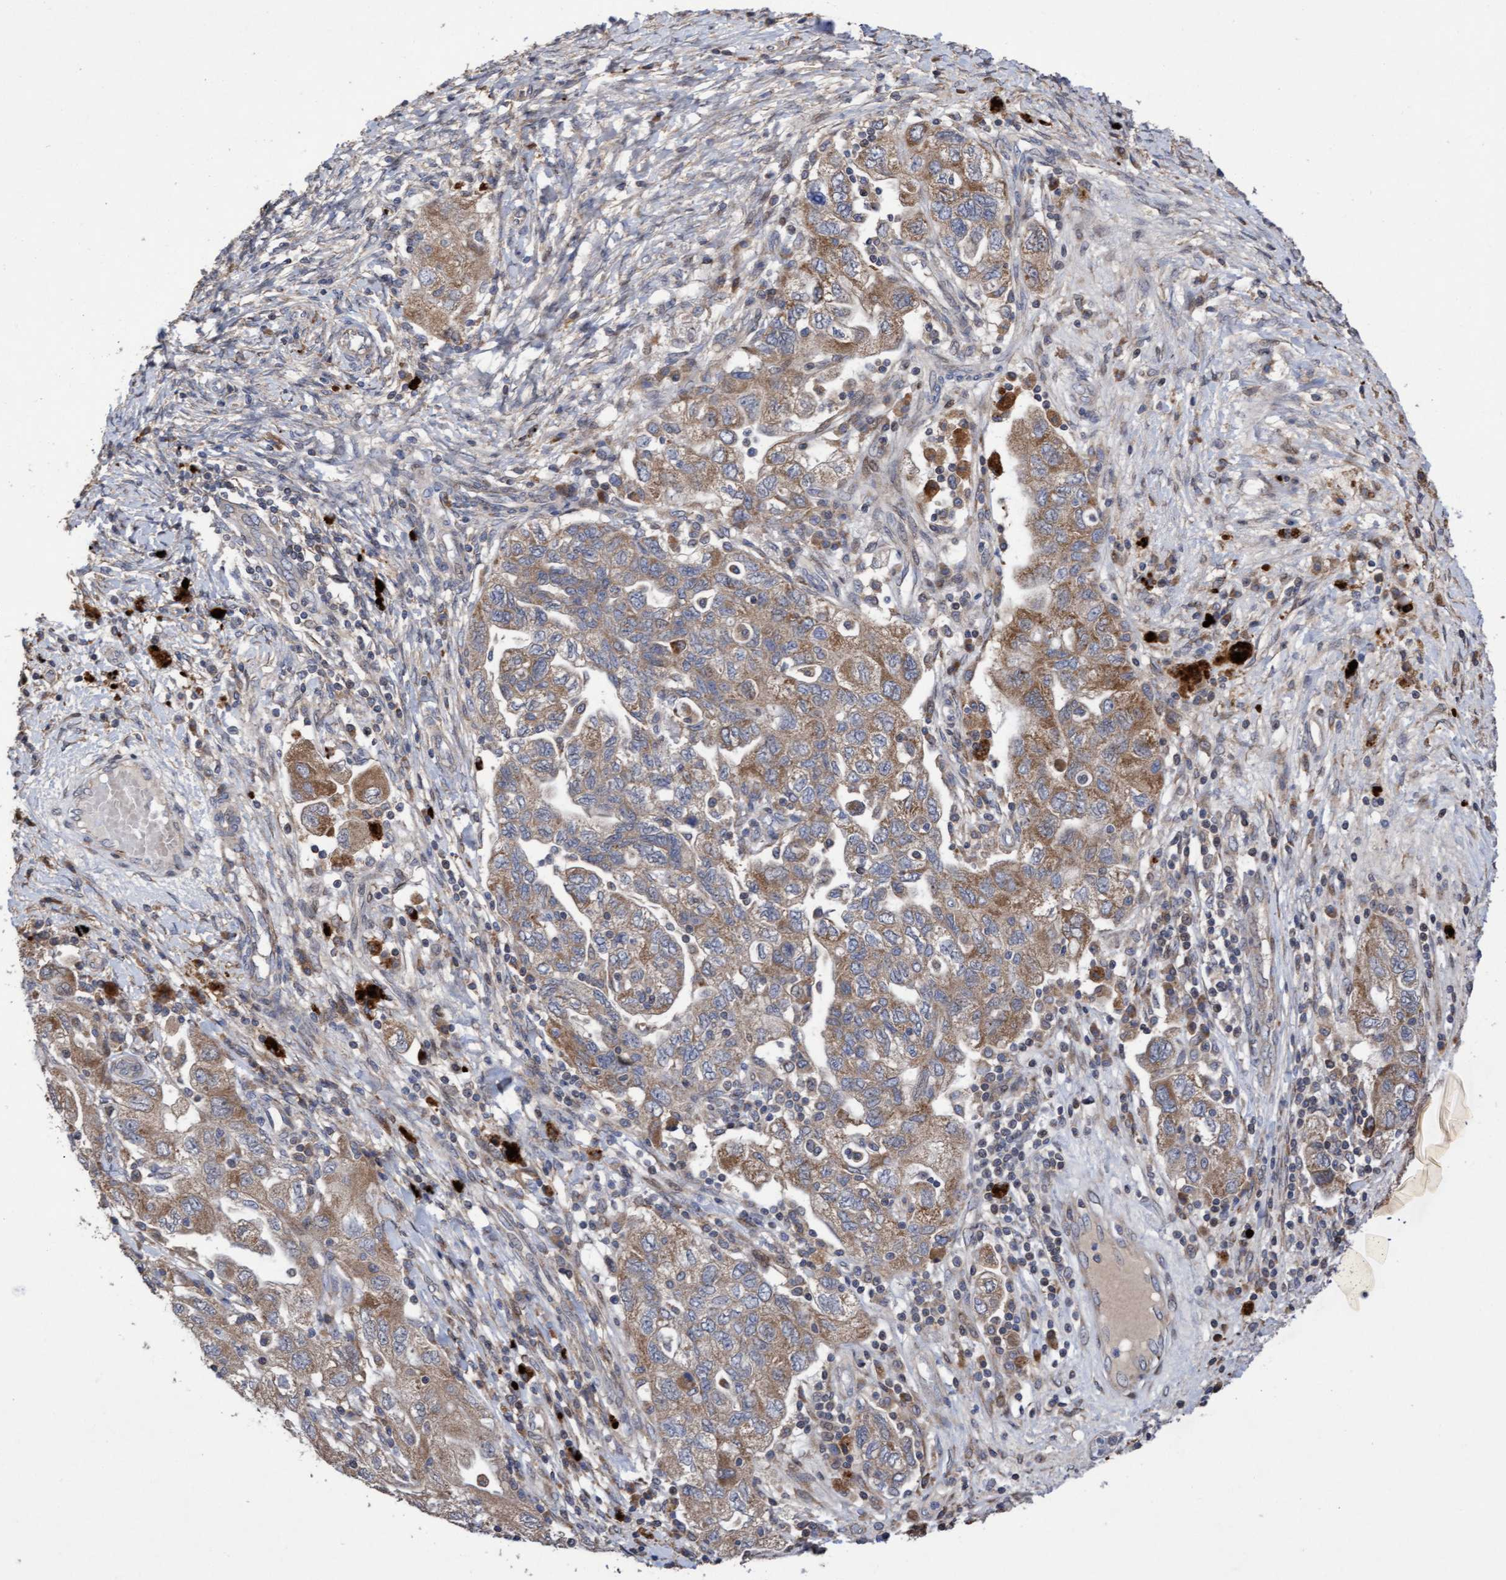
{"staining": {"intensity": "moderate", "quantity": ">75%", "location": "cytoplasmic/membranous"}, "tissue": "ovarian cancer", "cell_type": "Tumor cells", "image_type": "cancer", "snomed": [{"axis": "morphology", "description": "Carcinoma, NOS"}, {"axis": "morphology", "description": "Cystadenocarcinoma, serous, NOS"}, {"axis": "topography", "description": "Ovary"}], "caption": "Human ovarian cancer (carcinoma) stained for a protein (brown) displays moderate cytoplasmic/membranous positive expression in approximately >75% of tumor cells.", "gene": "ELP5", "patient": {"sex": "female", "age": 69}}